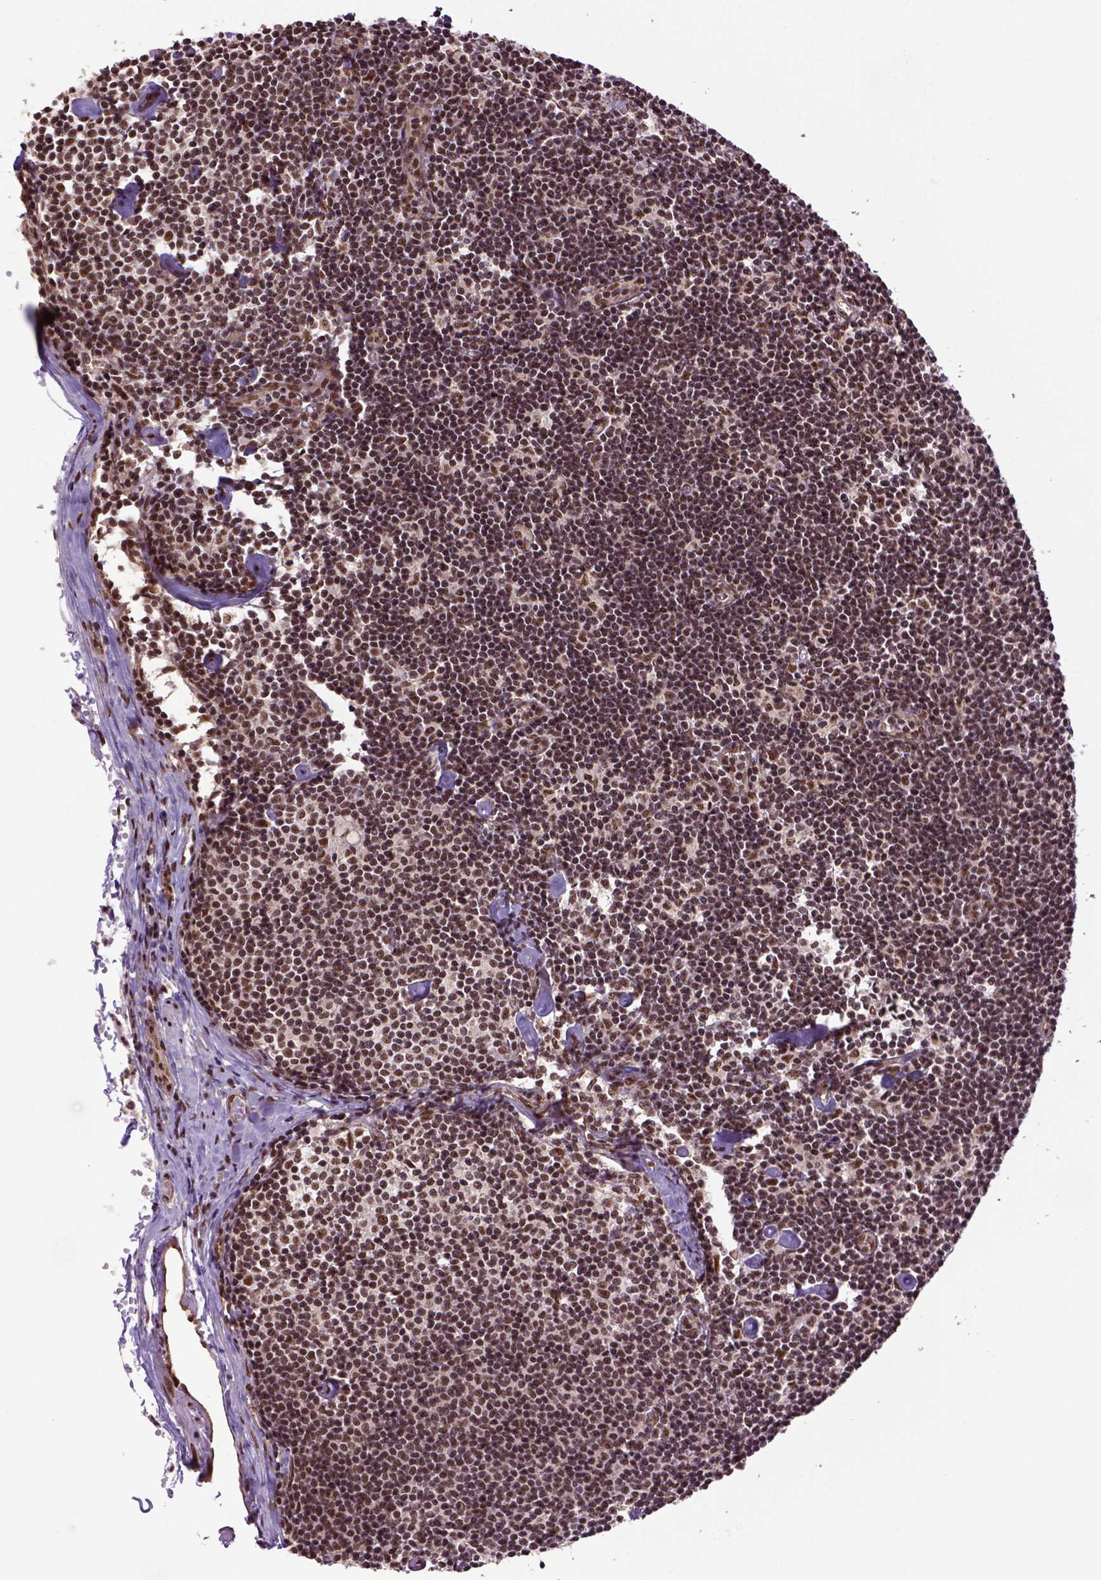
{"staining": {"intensity": "moderate", "quantity": "25%-75%", "location": "nuclear"}, "tissue": "lymph node", "cell_type": "Germinal center cells", "image_type": "normal", "snomed": [{"axis": "morphology", "description": "Normal tissue, NOS"}, {"axis": "topography", "description": "Lymph node"}], "caption": "Immunohistochemistry micrograph of benign lymph node: lymph node stained using immunohistochemistry shows medium levels of moderate protein expression localized specifically in the nuclear of germinal center cells, appearing as a nuclear brown color.", "gene": "PPIG", "patient": {"sex": "female", "age": 42}}